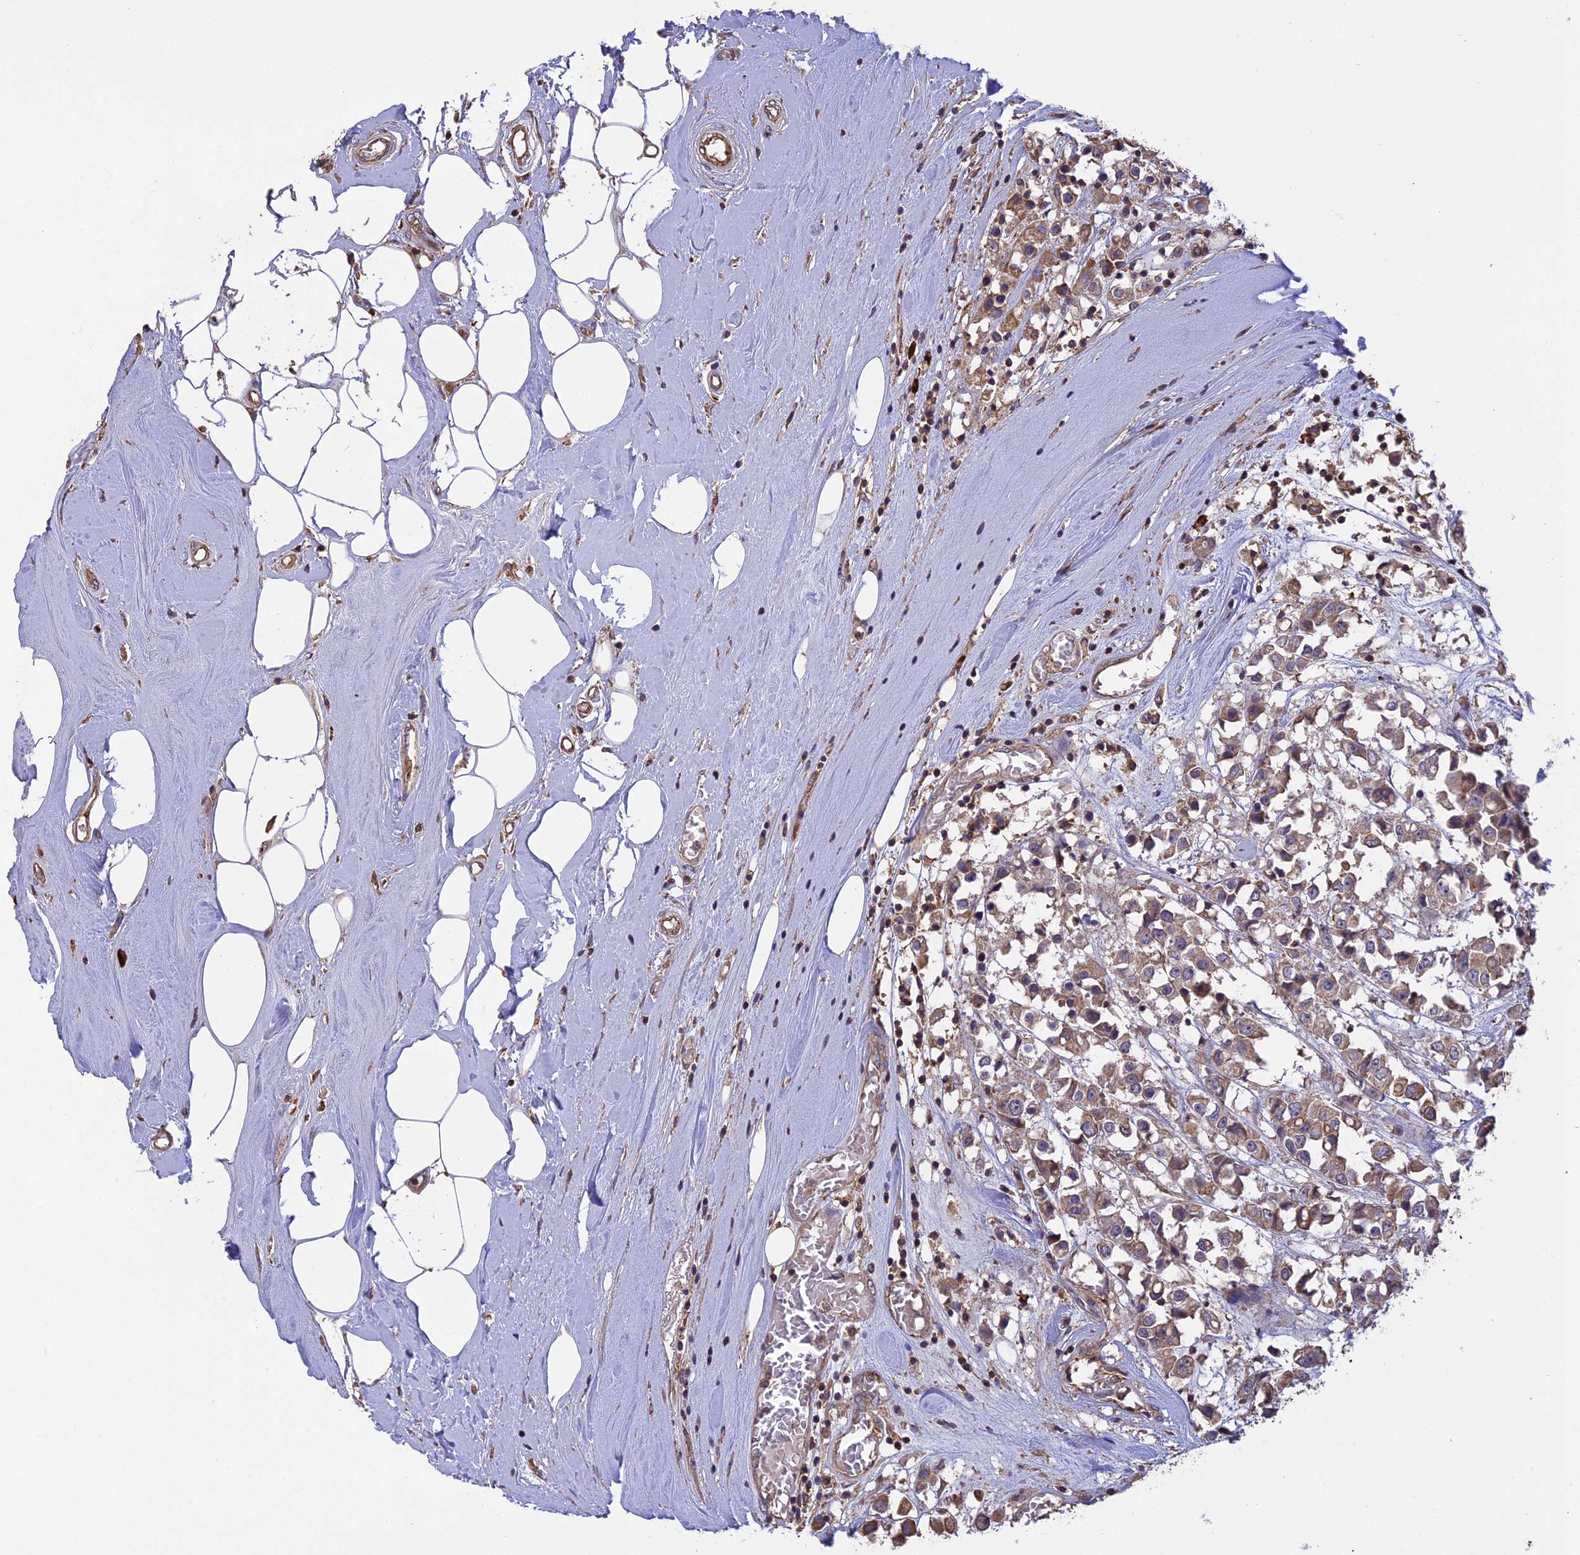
{"staining": {"intensity": "moderate", "quantity": ">75%", "location": "cytoplasmic/membranous"}, "tissue": "breast cancer", "cell_type": "Tumor cells", "image_type": "cancer", "snomed": [{"axis": "morphology", "description": "Duct carcinoma"}, {"axis": "topography", "description": "Breast"}], "caption": "Brown immunohistochemical staining in human breast cancer reveals moderate cytoplasmic/membranous positivity in about >75% of tumor cells. (Stains: DAB (3,3'-diaminobenzidine) in brown, nuclei in blue, Microscopy: brightfield microscopy at high magnification).", "gene": "GAS8", "patient": {"sex": "female", "age": 61}}